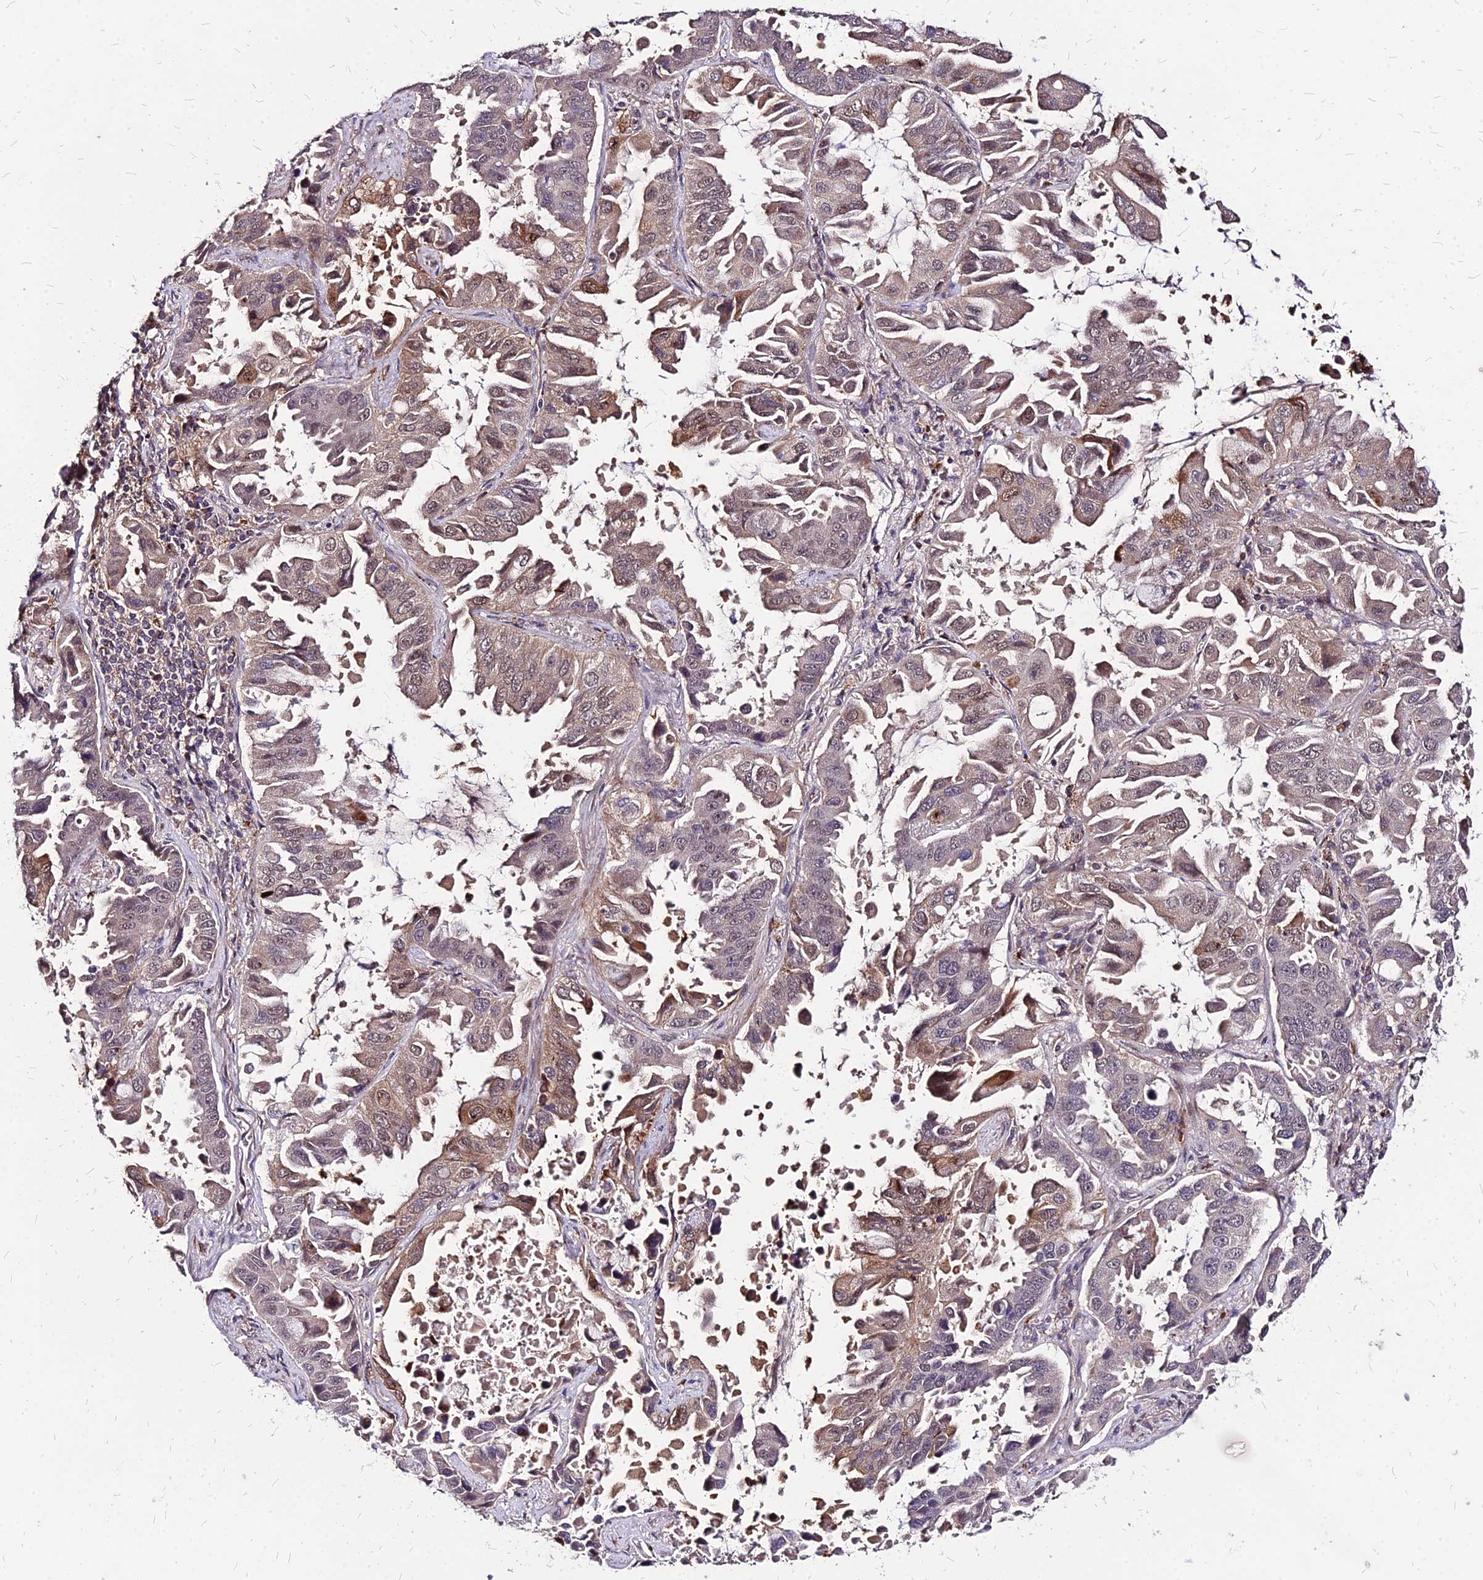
{"staining": {"intensity": "moderate", "quantity": "<25%", "location": "cytoplasmic/membranous,nuclear"}, "tissue": "lung cancer", "cell_type": "Tumor cells", "image_type": "cancer", "snomed": [{"axis": "morphology", "description": "Adenocarcinoma, NOS"}, {"axis": "topography", "description": "Lung"}], "caption": "Approximately <25% of tumor cells in lung cancer exhibit moderate cytoplasmic/membranous and nuclear protein expression as visualized by brown immunohistochemical staining.", "gene": "APBA3", "patient": {"sex": "male", "age": 64}}